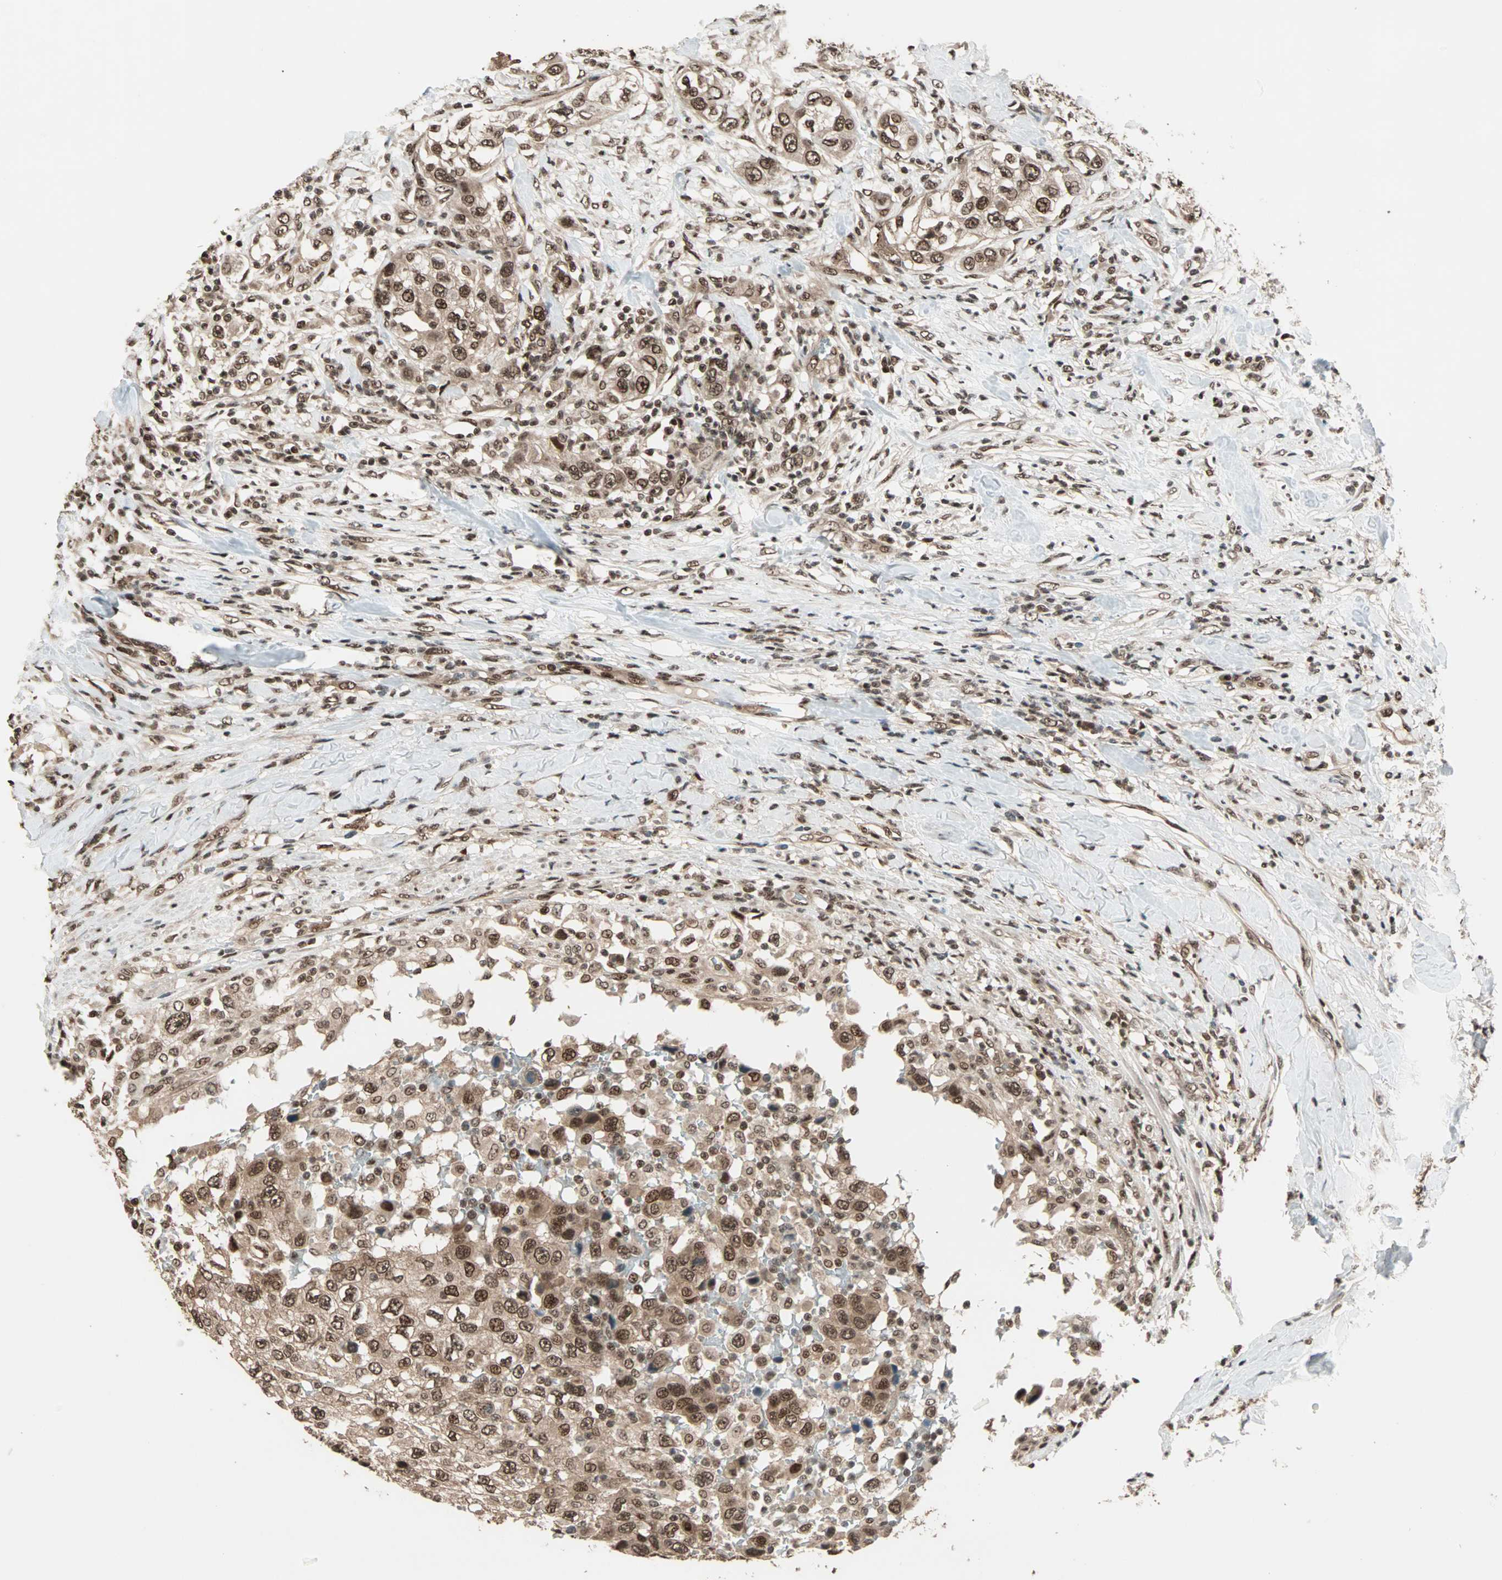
{"staining": {"intensity": "strong", "quantity": ">75%", "location": "cytoplasmic/membranous,nuclear"}, "tissue": "urothelial cancer", "cell_type": "Tumor cells", "image_type": "cancer", "snomed": [{"axis": "morphology", "description": "Urothelial carcinoma, High grade"}, {"axis": "topography", "description": "Urinary bladder"}], "caption": "Immunohistochemical staining of human urothelial cancer displays high levels of strong cytoplasmic/membranous and nuclear positivity in approximately >75% of tumor cells.", "gene": "ZNF44", "patient": {"sex": "female", "age": 80}}